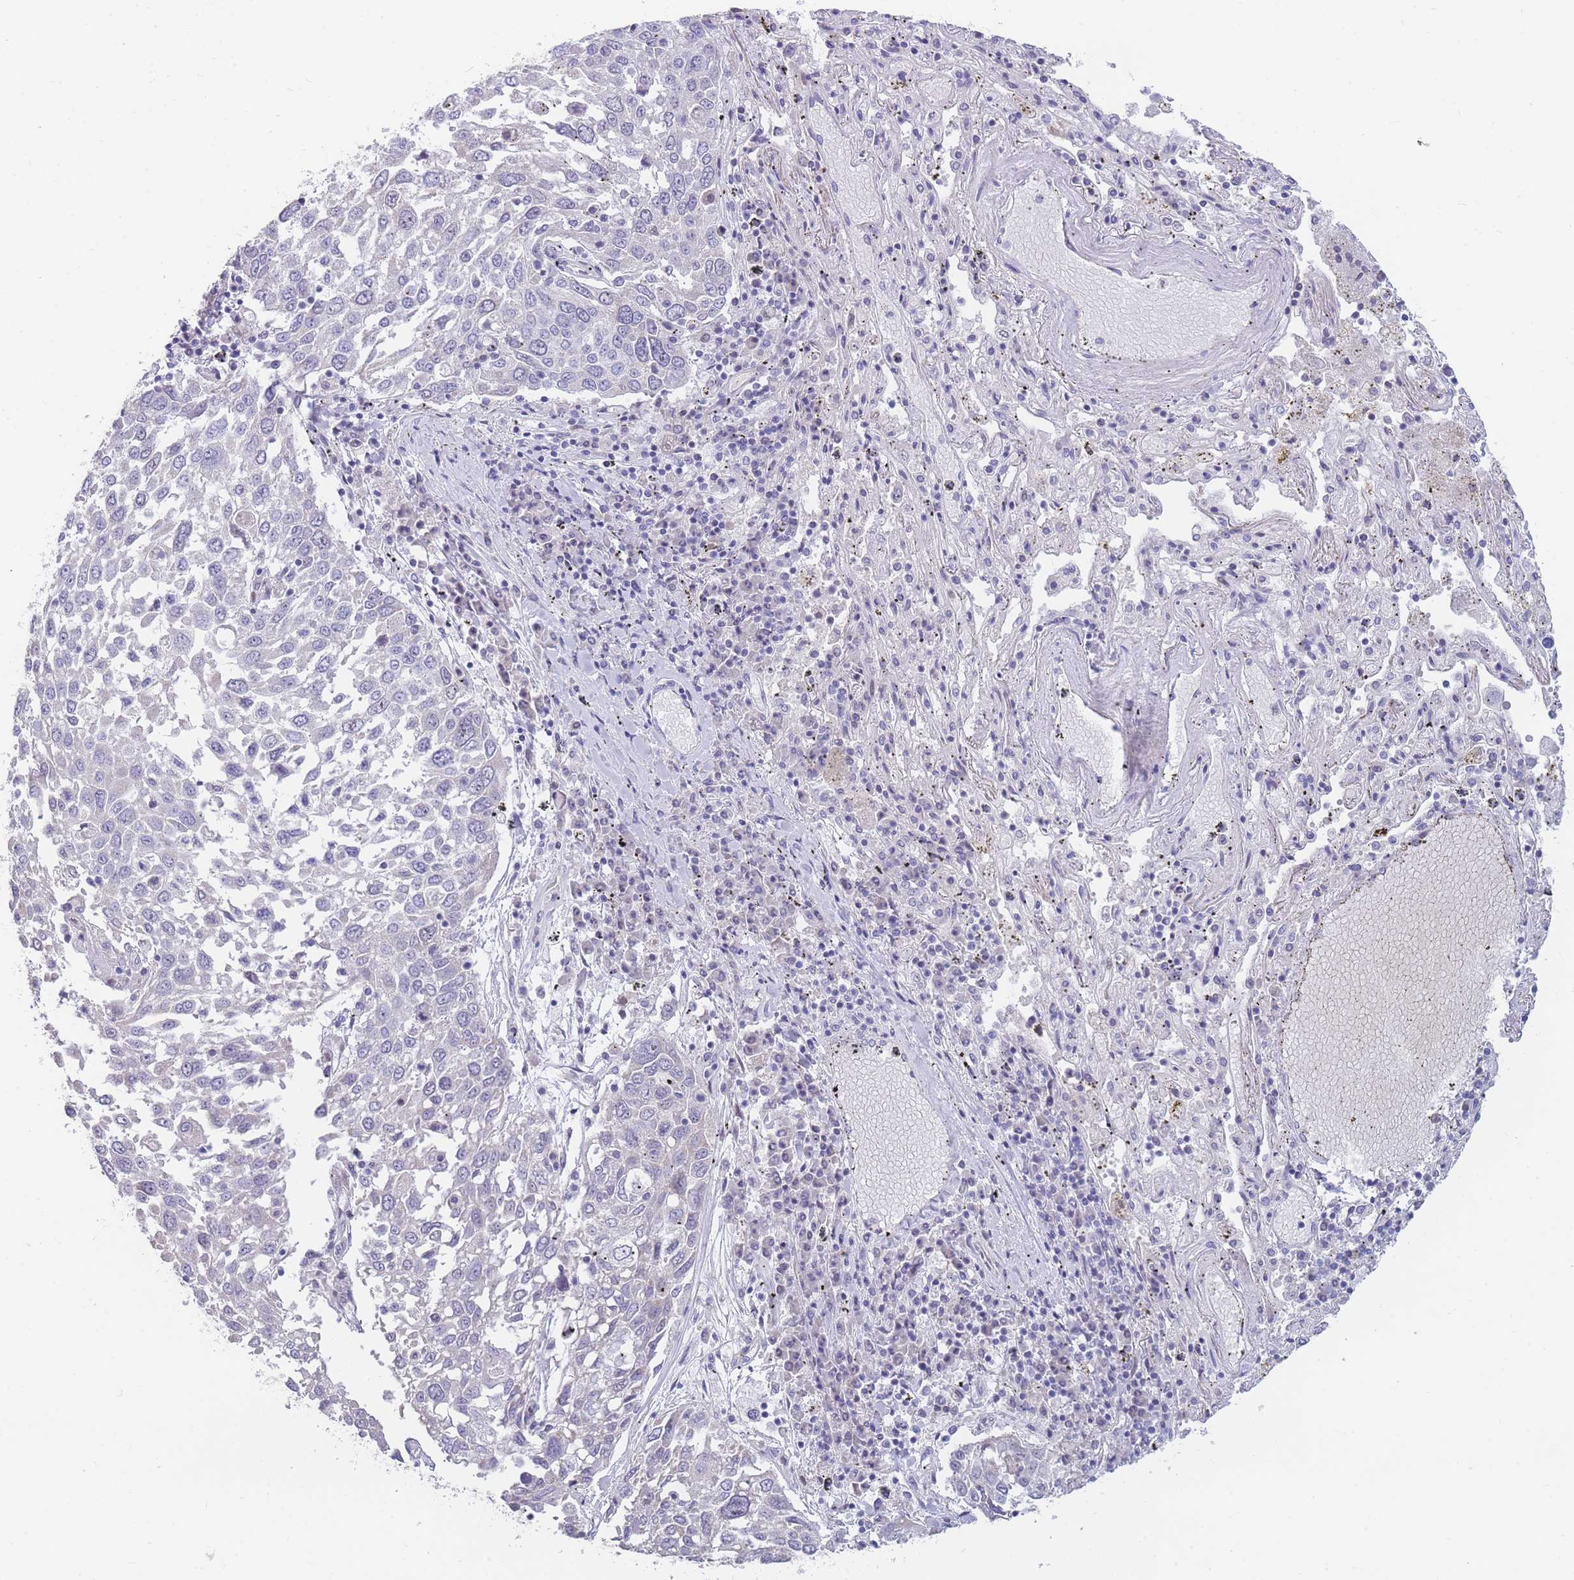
{"staining": {"intensity": "negative", "quantity": "none", "location": "none"}, "tissue": "lung cancer", "cell_type": "Tumor cells", "image_type": "cancer", "snomed": [{"axis": "morphology", "description": "Squamous cell carcinoma, NOS"}, {"axis": "topography", "description": "Lung"}], "caption": "IHC histopathology image of neoplastic tissue: human lung cancer stained with DAB exhibits no significant protein staining in tumor cells.", "gene": "SHCBP1", "patient": {"sex": "male", "age": 65}}